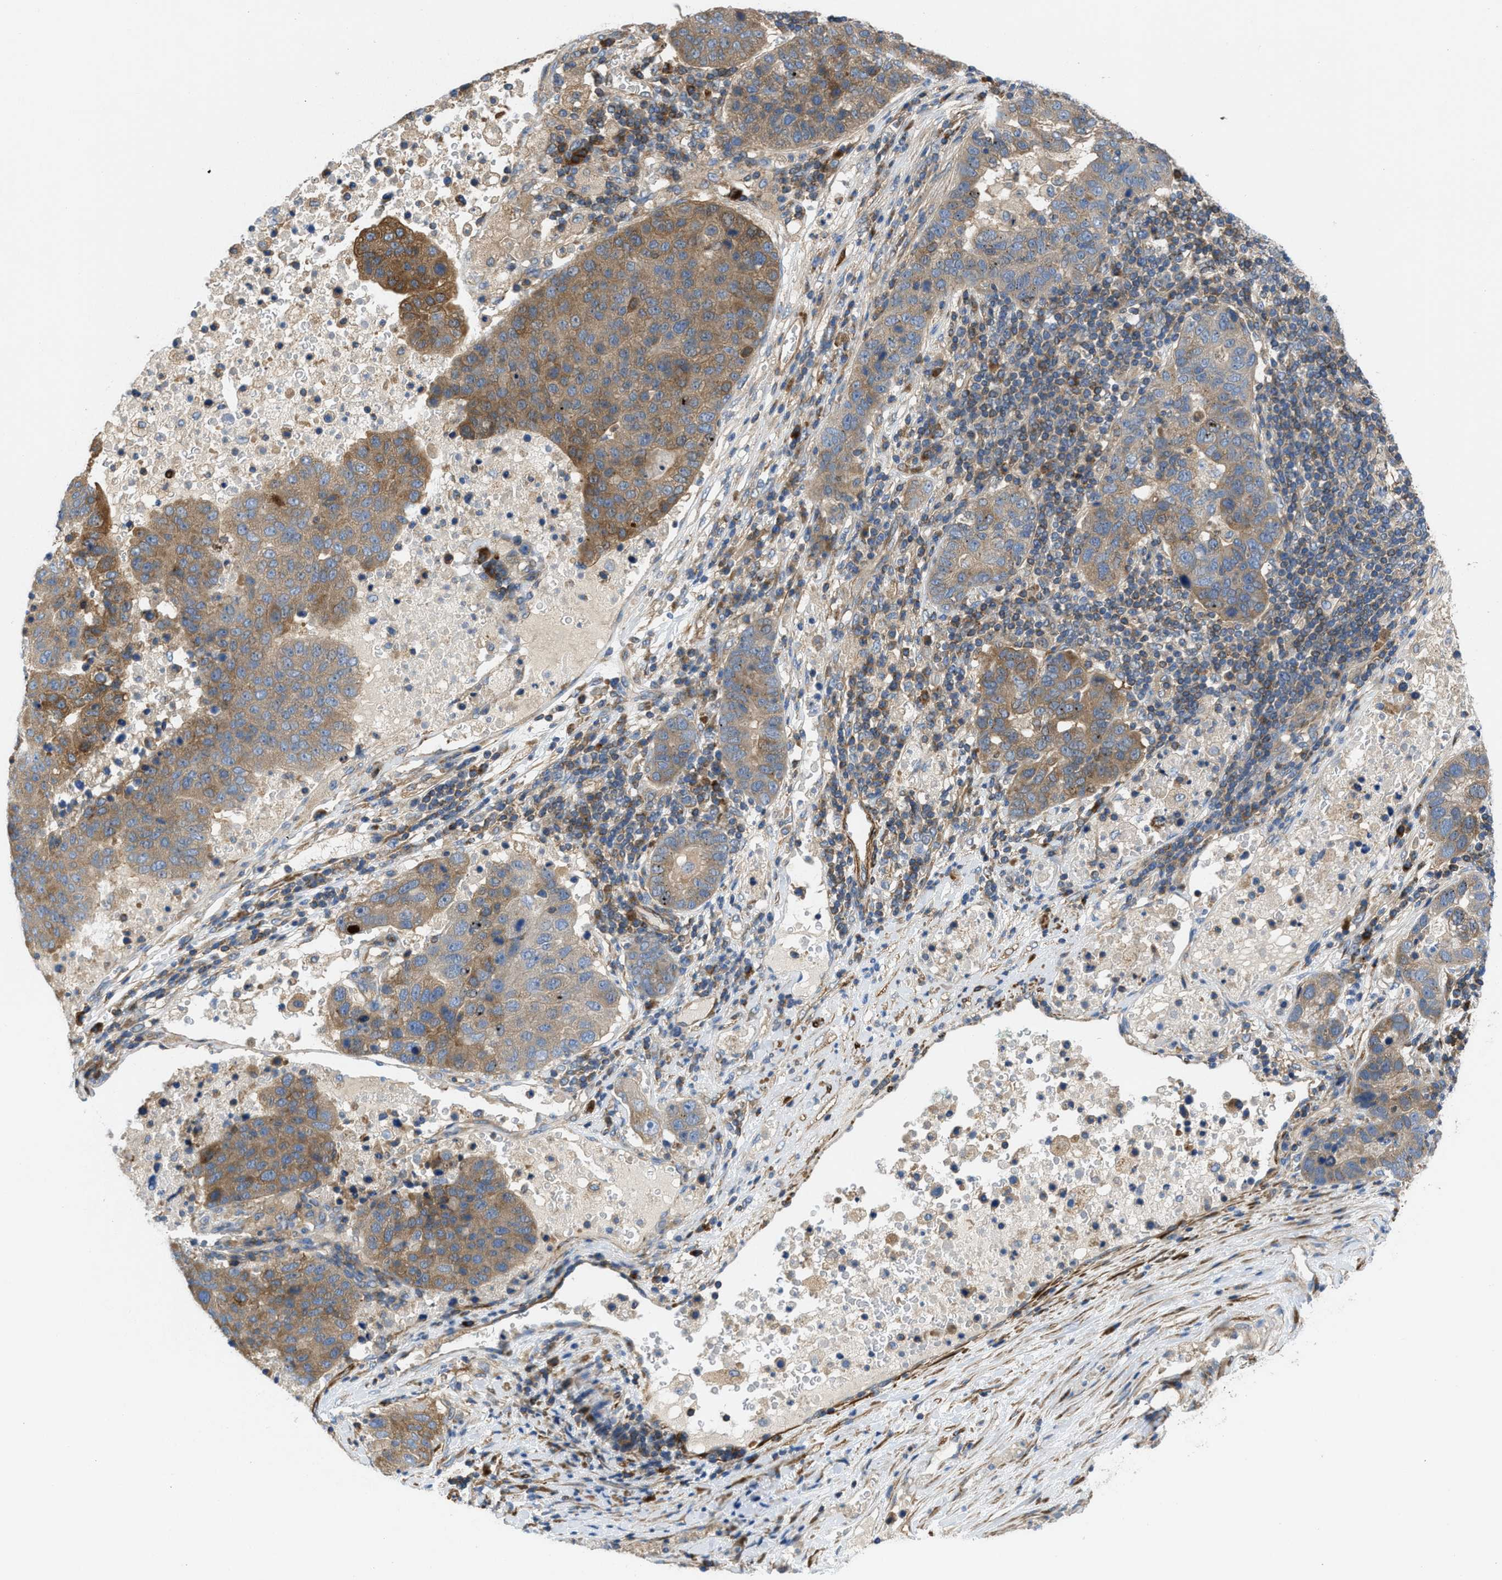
{"staining": {"intensity": "moderate", "quantity": ">75%", "location": "cytoplasmic/membranous"}, "tissue": "pancreatic cancer", "cell_type": "Tumor cells", "image_type": "cancer", "snomed": [{"axis": "morphology", "description": "Adenocarcinoma, NOS"}, {"axis": "topography", "description": "Pancreas"}], "caption": "Approximately >75% of tumor cells in human pancreatic cancer reveal moderate cytoplasmic/membranous protein staining as visualized by brown immunohistochemical staining.", "gene": "CHKB", "patient": {"sex": "female", "age": 61}}